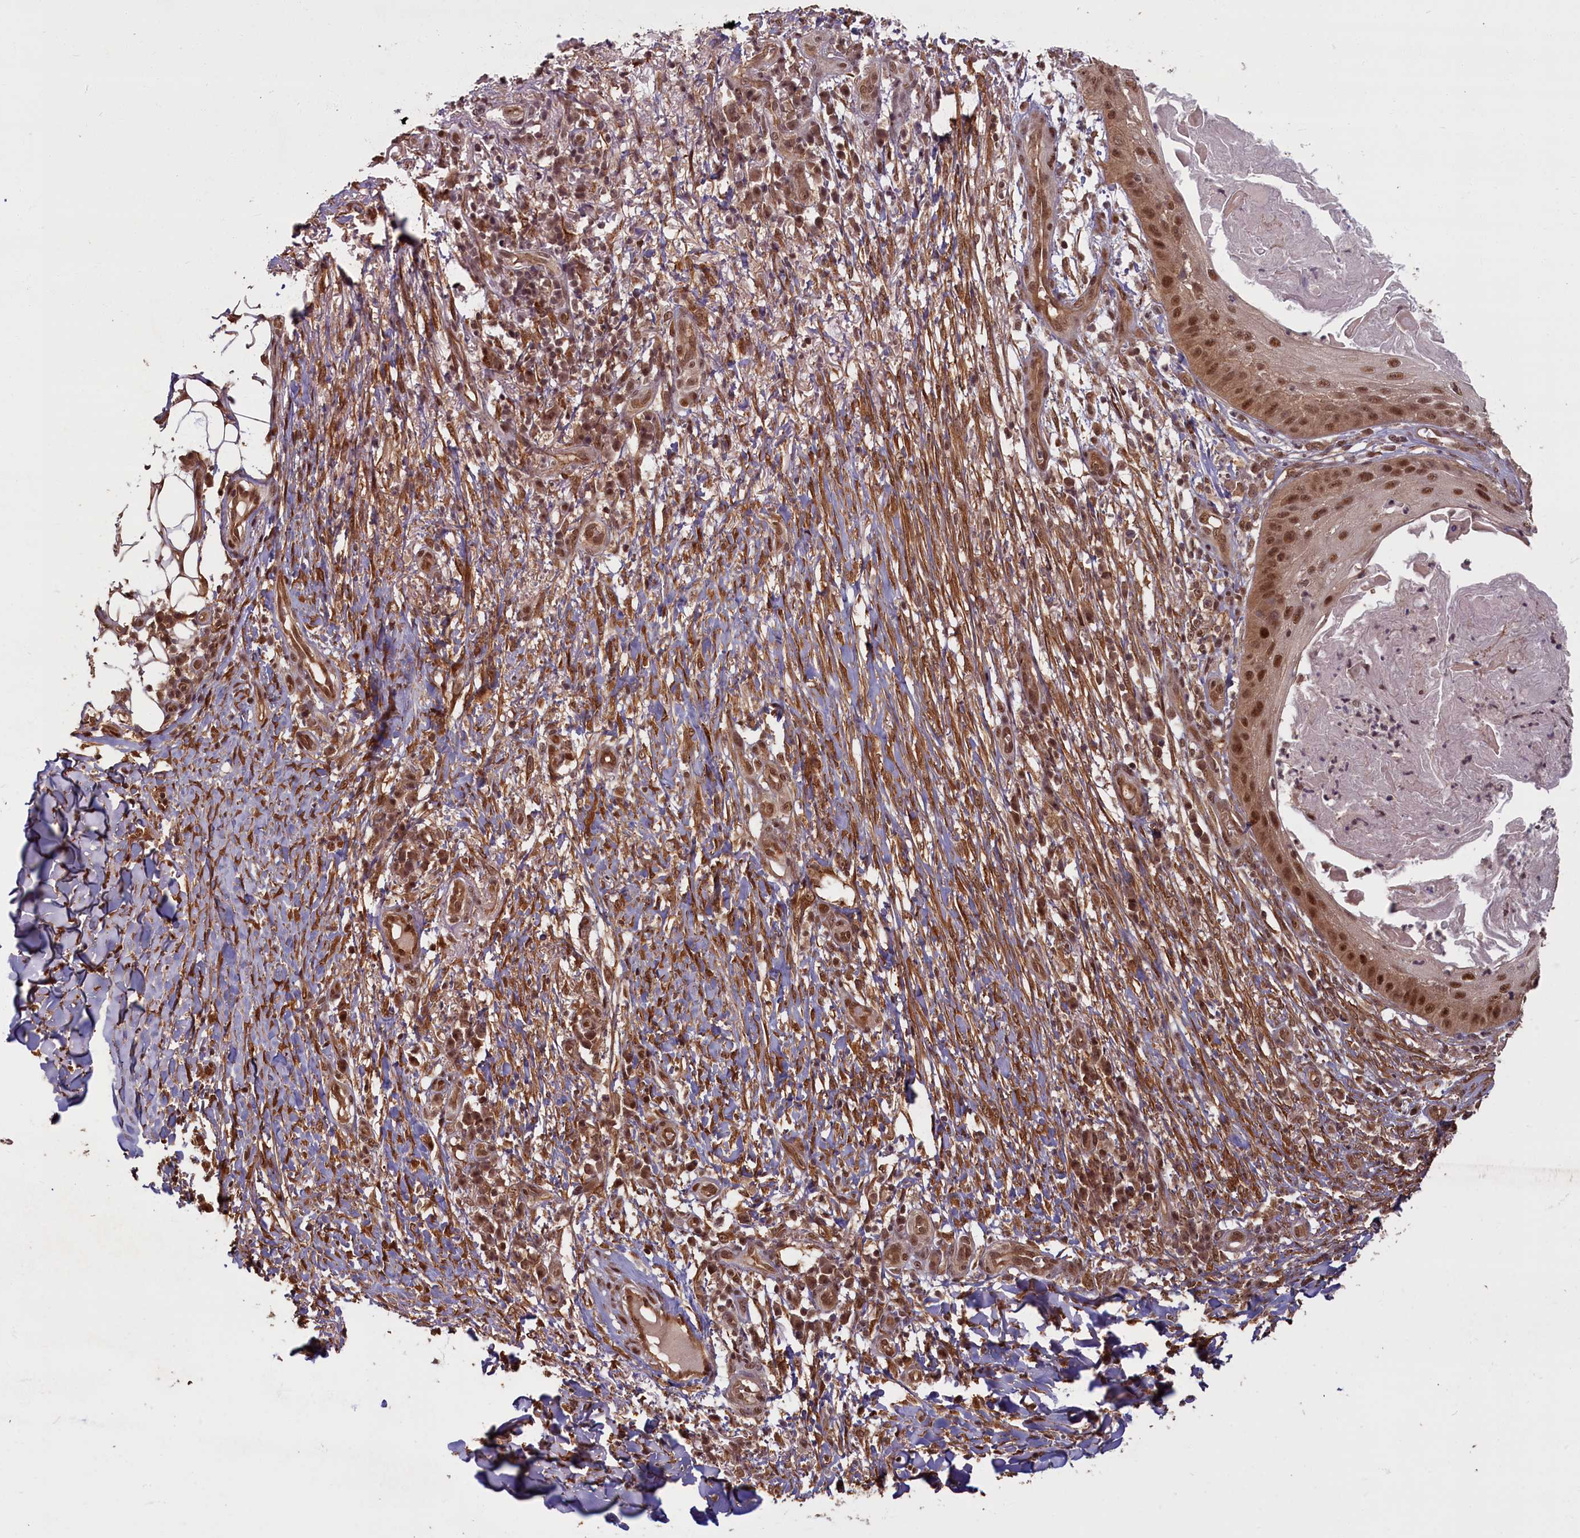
{"staining": {"intensity": "moderate", "quantity": ">75%", "location": "nuclear"}, "tissue": "skin cancer", "cell_type": "Tumor cells", "image_type": "cancer", "snomed": [{"axis": "morphology", "description": "Squamous cell carcinoma, NOS"}, {"axis": "topography", "description": "Skin"}], "caption": "Skin squamous cell carcinoma stained with immunohistochemistry shows moderate nuclear staining in about >75% of tumor cells.", "gene": "HIF3A", "patient": {"sex": "male", "age": 70}}